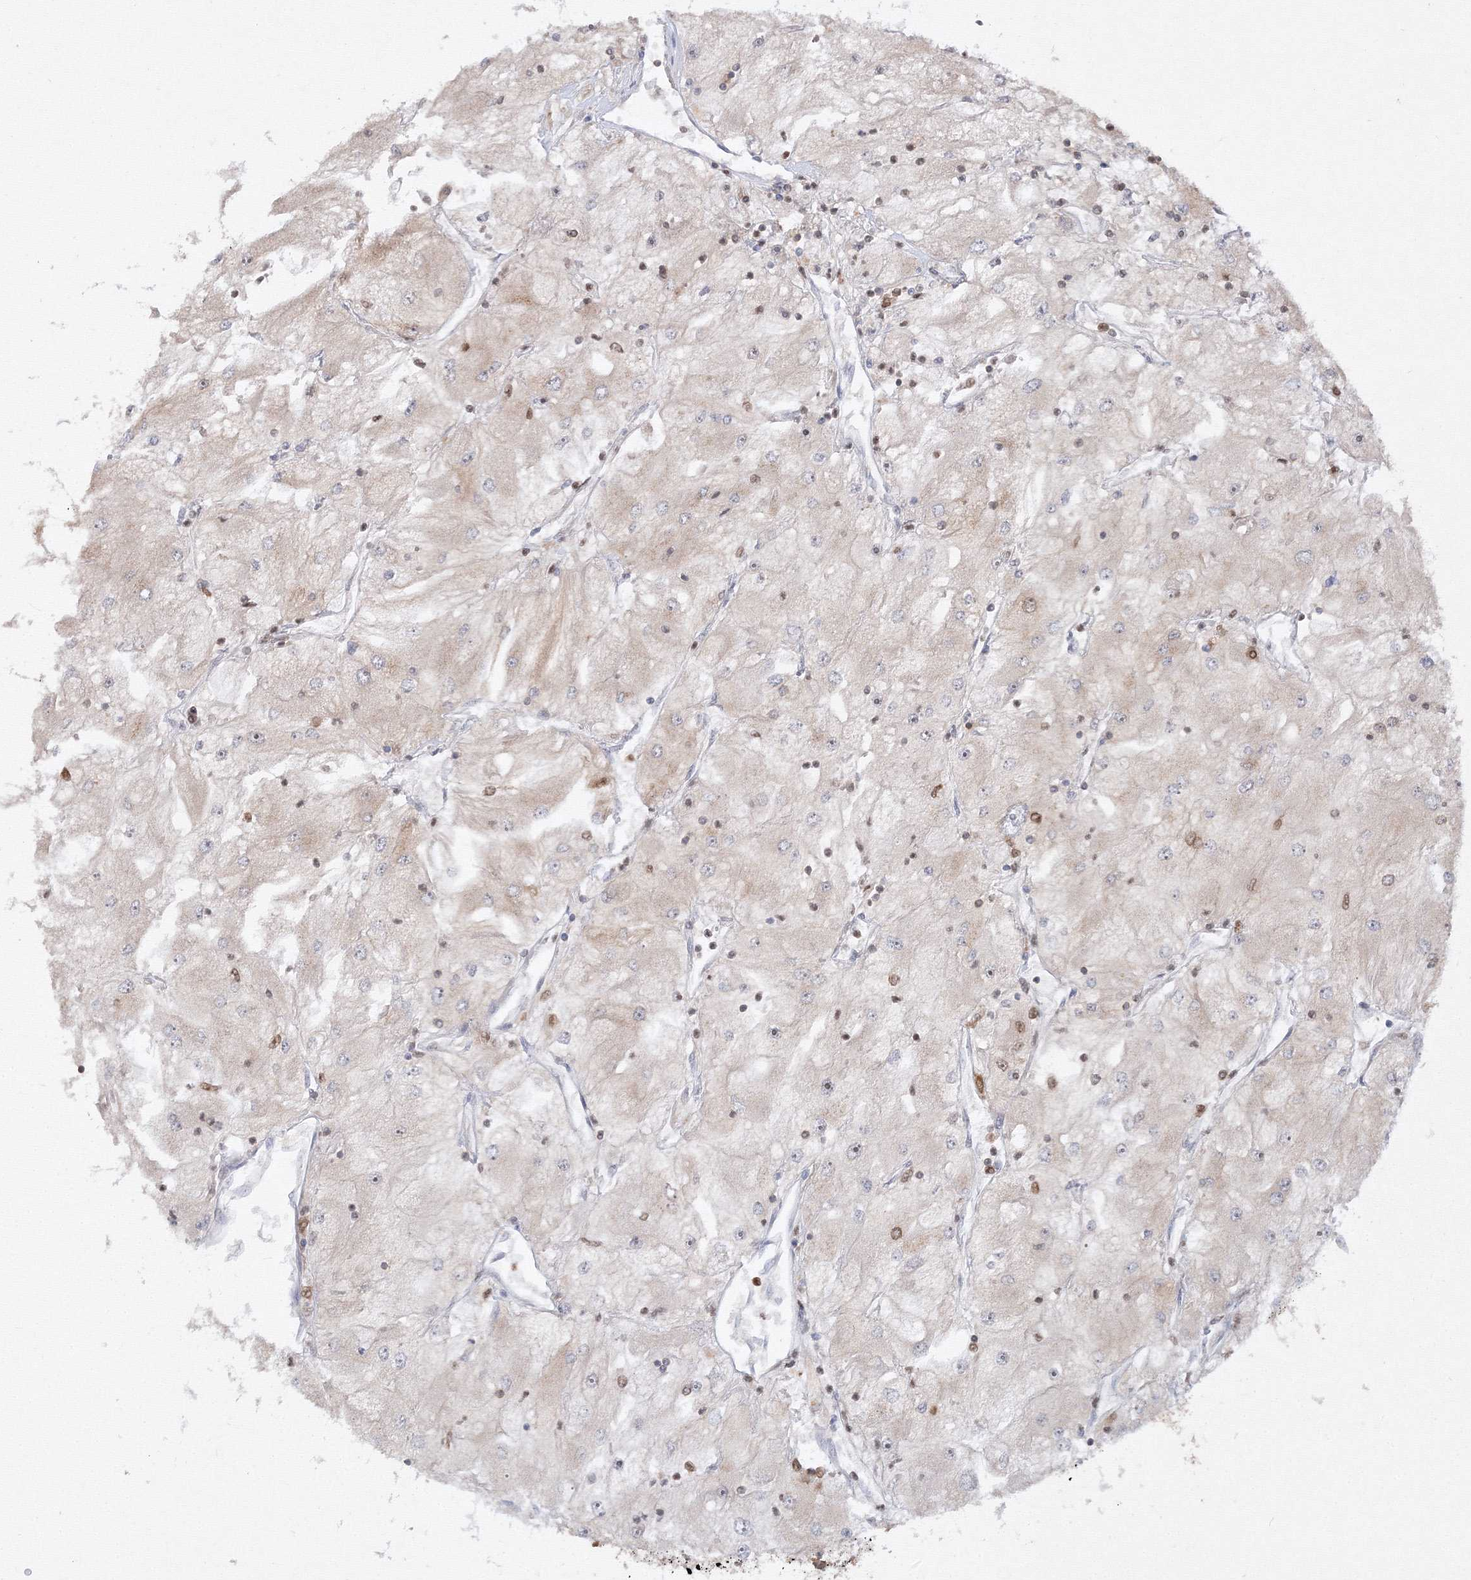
{"staining": {"intensity": "weak", "quantity": "<25%", "location": "cytoplasmic/membranous"}, "tissue": "renal cancer", "cell_type": "Tumor cells", "image_type": "cancer", "snomed": [{"axis": "morphology", "description": "Adenocarcinoma, NOS"}, {"axis": "topography", "description": "Kidney"}], "caption": "Human renal adenocarcinoma stained for a protein using IHC displays no positivity in tumor cells.", "gene": "TMEM50B", "patient": {"sex": "male", "age": 80}}